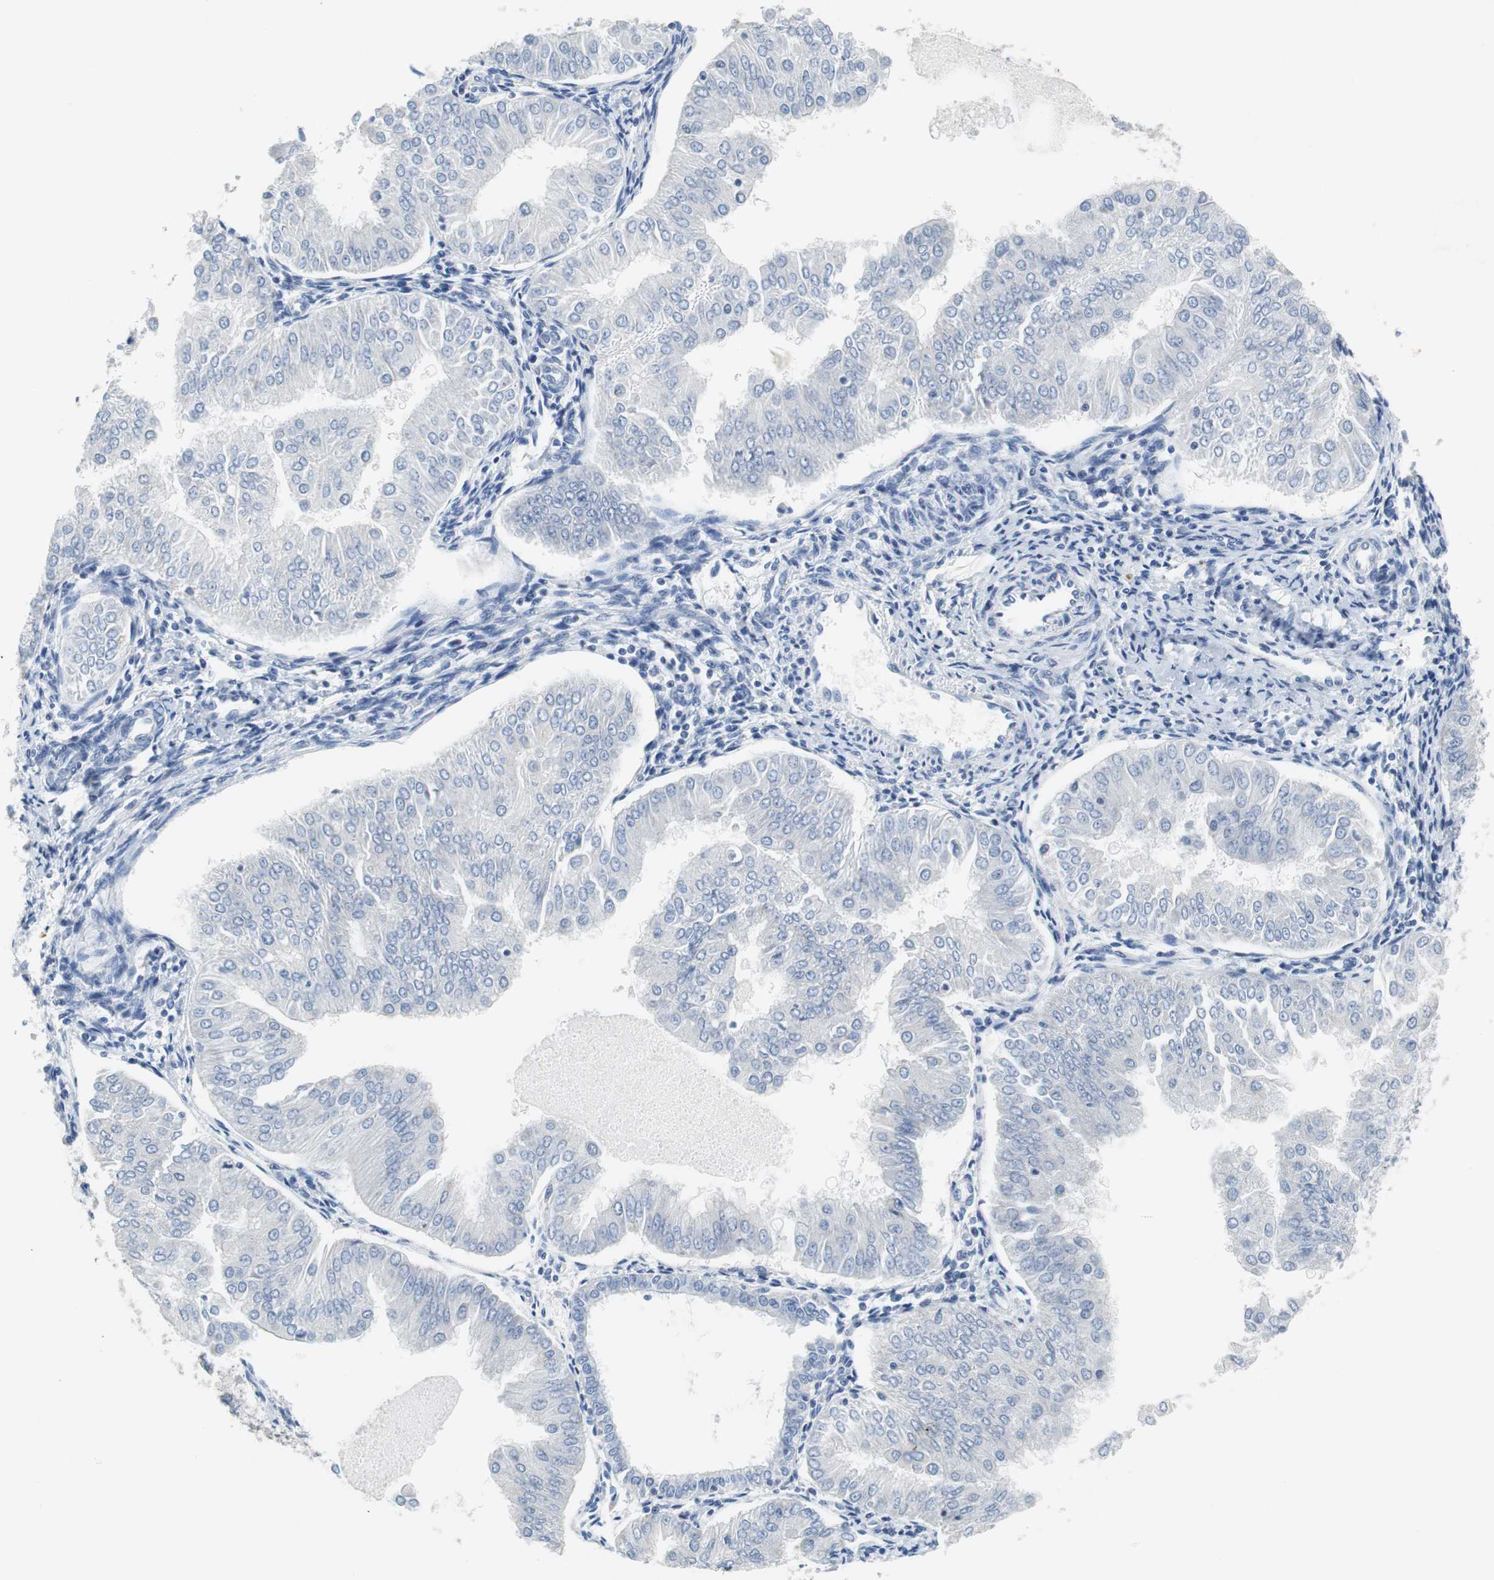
{"staining": {"intensity": "negative", "quantity": "none", "location": "none"}, "tissue": "endometrial cancer", "cell_type": "Tumor cells", "image_type": "cancer", "snomed": [{"axis": "morphology", "description": "Adenocarcinoma, NOS"}, {"axis": "topography", "description": "Endometrium"}], "caption": "High power microscopy photomicrograph of an immunohistochemistry micrograph of adenocarcinoma (endometrial), revealing no significant positivity in tumor cells. (Brightfield microscopy of DAB (3,3'-diaminobenzidine) IHC at high magnification).", "gene": "TEX264", "patient": {"sex": "female", "age": 53}}